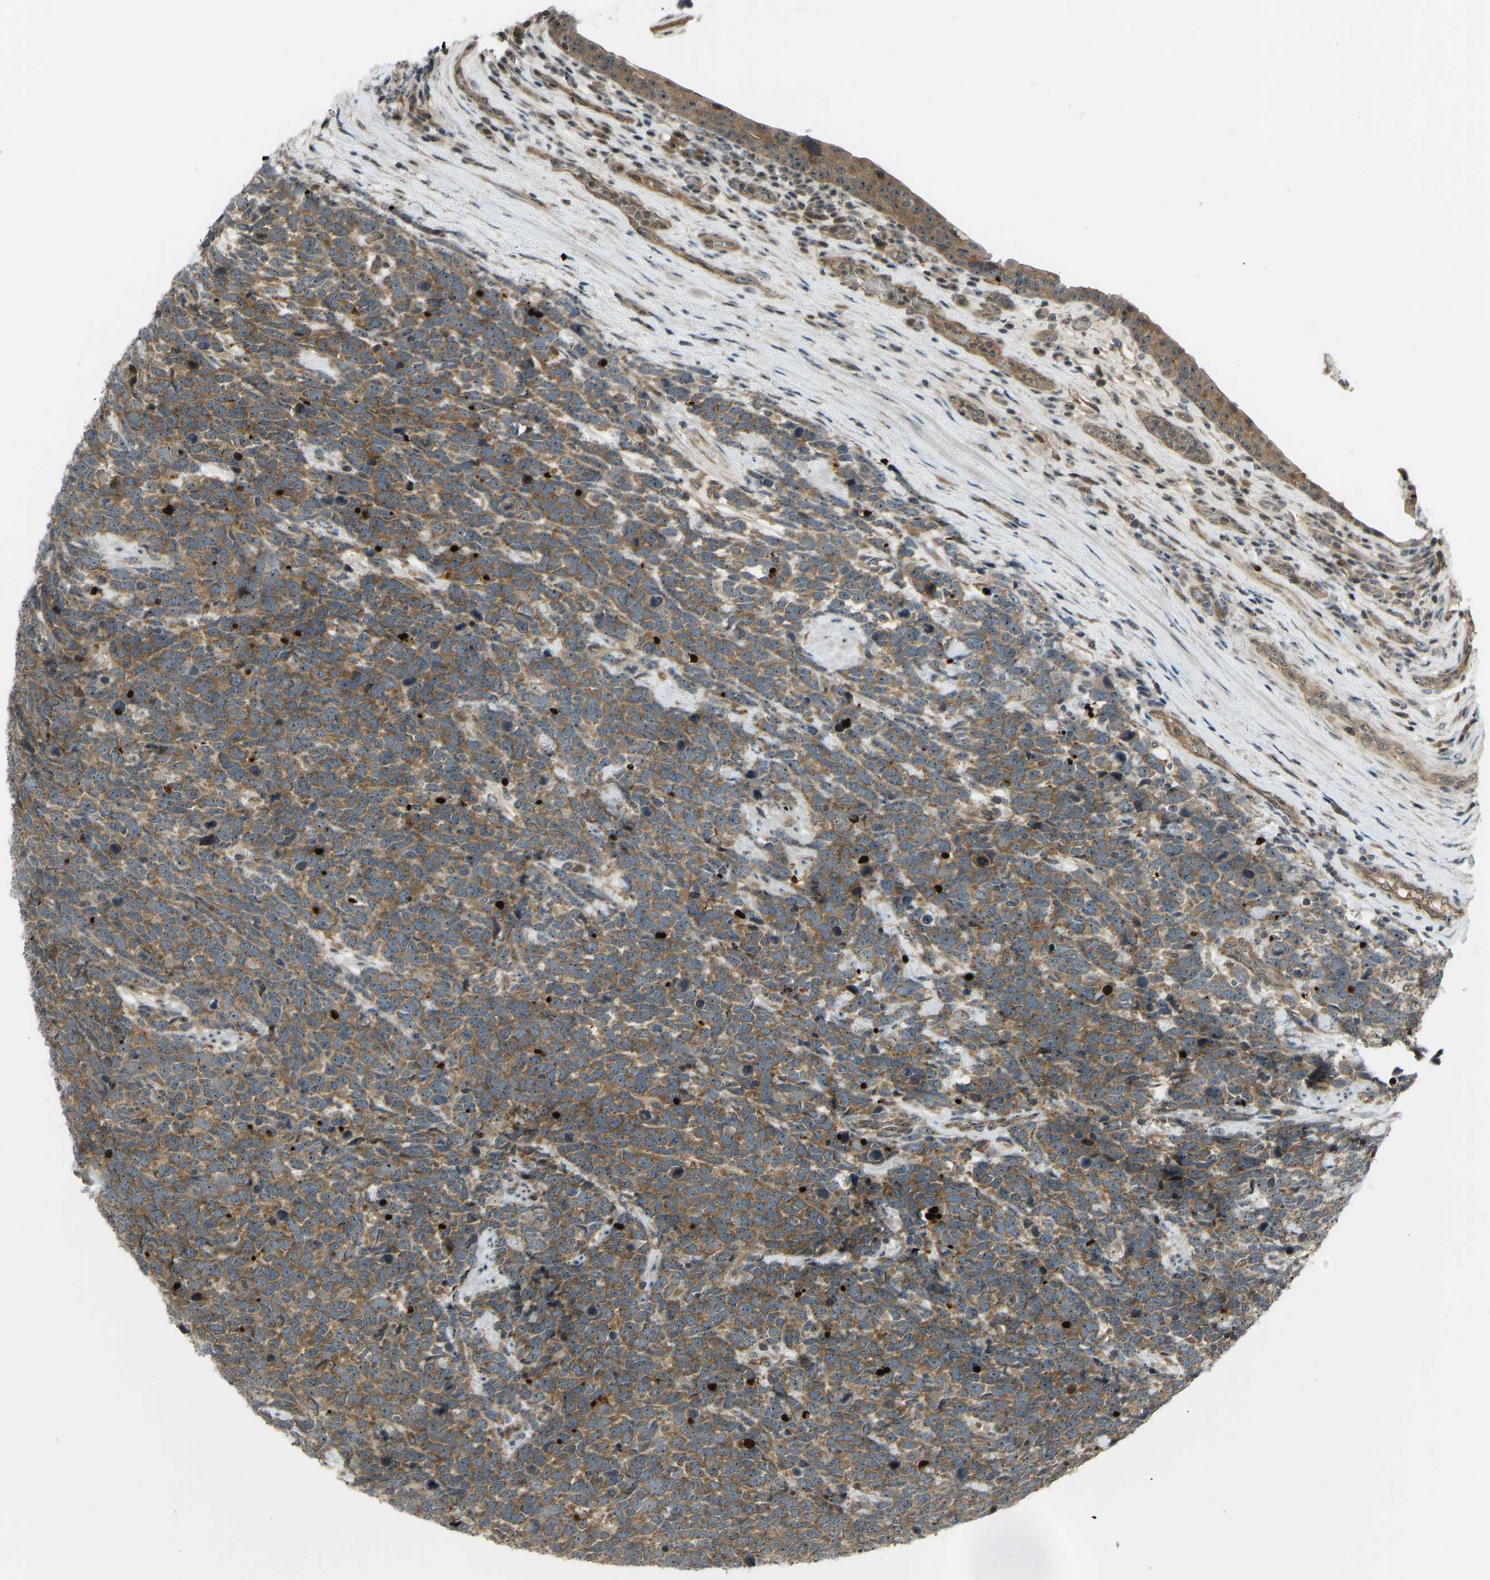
{"staining": {"intensity": "moderate", "quantity": ">75%", "location": "cytoplasmic/membranous"}, "tissue": "urothelial cancer", "cell_type": "Tumor cells", "image_type": "cancer", "snomed": [{"axis": "morphology", "description": "Urothelial carcinoma, High grade"}, {"axis": "topography", "description": "Urinary bladder"}], "caption": "Protein staining by immunohistochemistry reveals moderate cytoplasmic/membranous expression in about >75% of tumor cells in urothelial carcinoma (high-grade).", "gene": "SVOPL", "patient": {"sex": "female", "age": 82}}